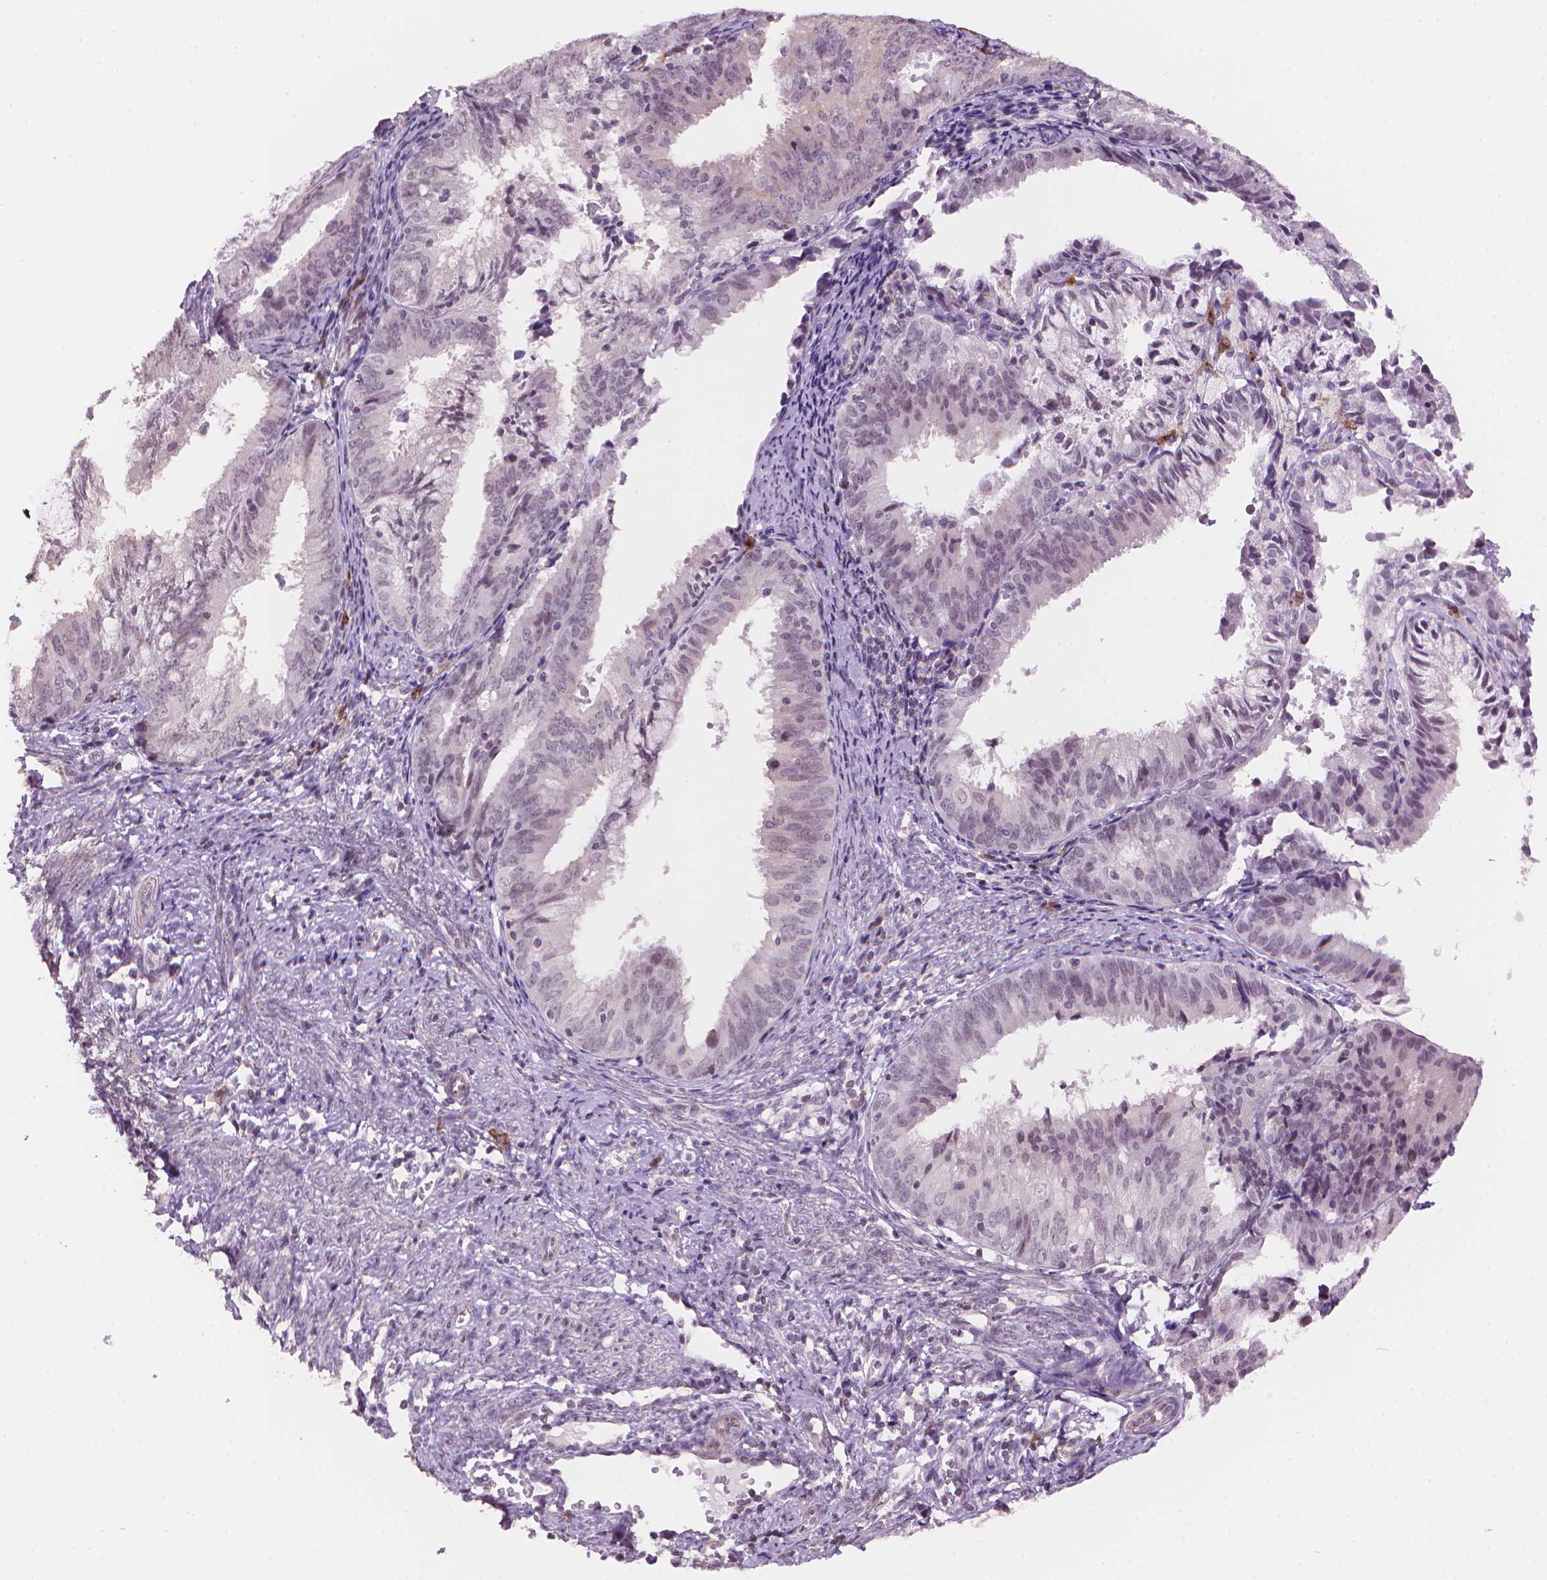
{"staining": {"intensity": "negative", "quantity": "none", "location": "none"}, "tissue": "endometrial cancer", "cell_type": "Tumor cells", "image_type": "cancer", "snomed": [{"axis": "morphology", "description": "Adenocarcinoma, NOS"}, {"axis": "topography", "description": "Endometrium"}], "caption": "Immunohistochemistry (IHC) micrograph of human endometrial cancer stained for a protein (brown), which shows no staining in tumor cells.", "gene": "TMEM184A", "patient": {"sex": "female", "age": 57}}